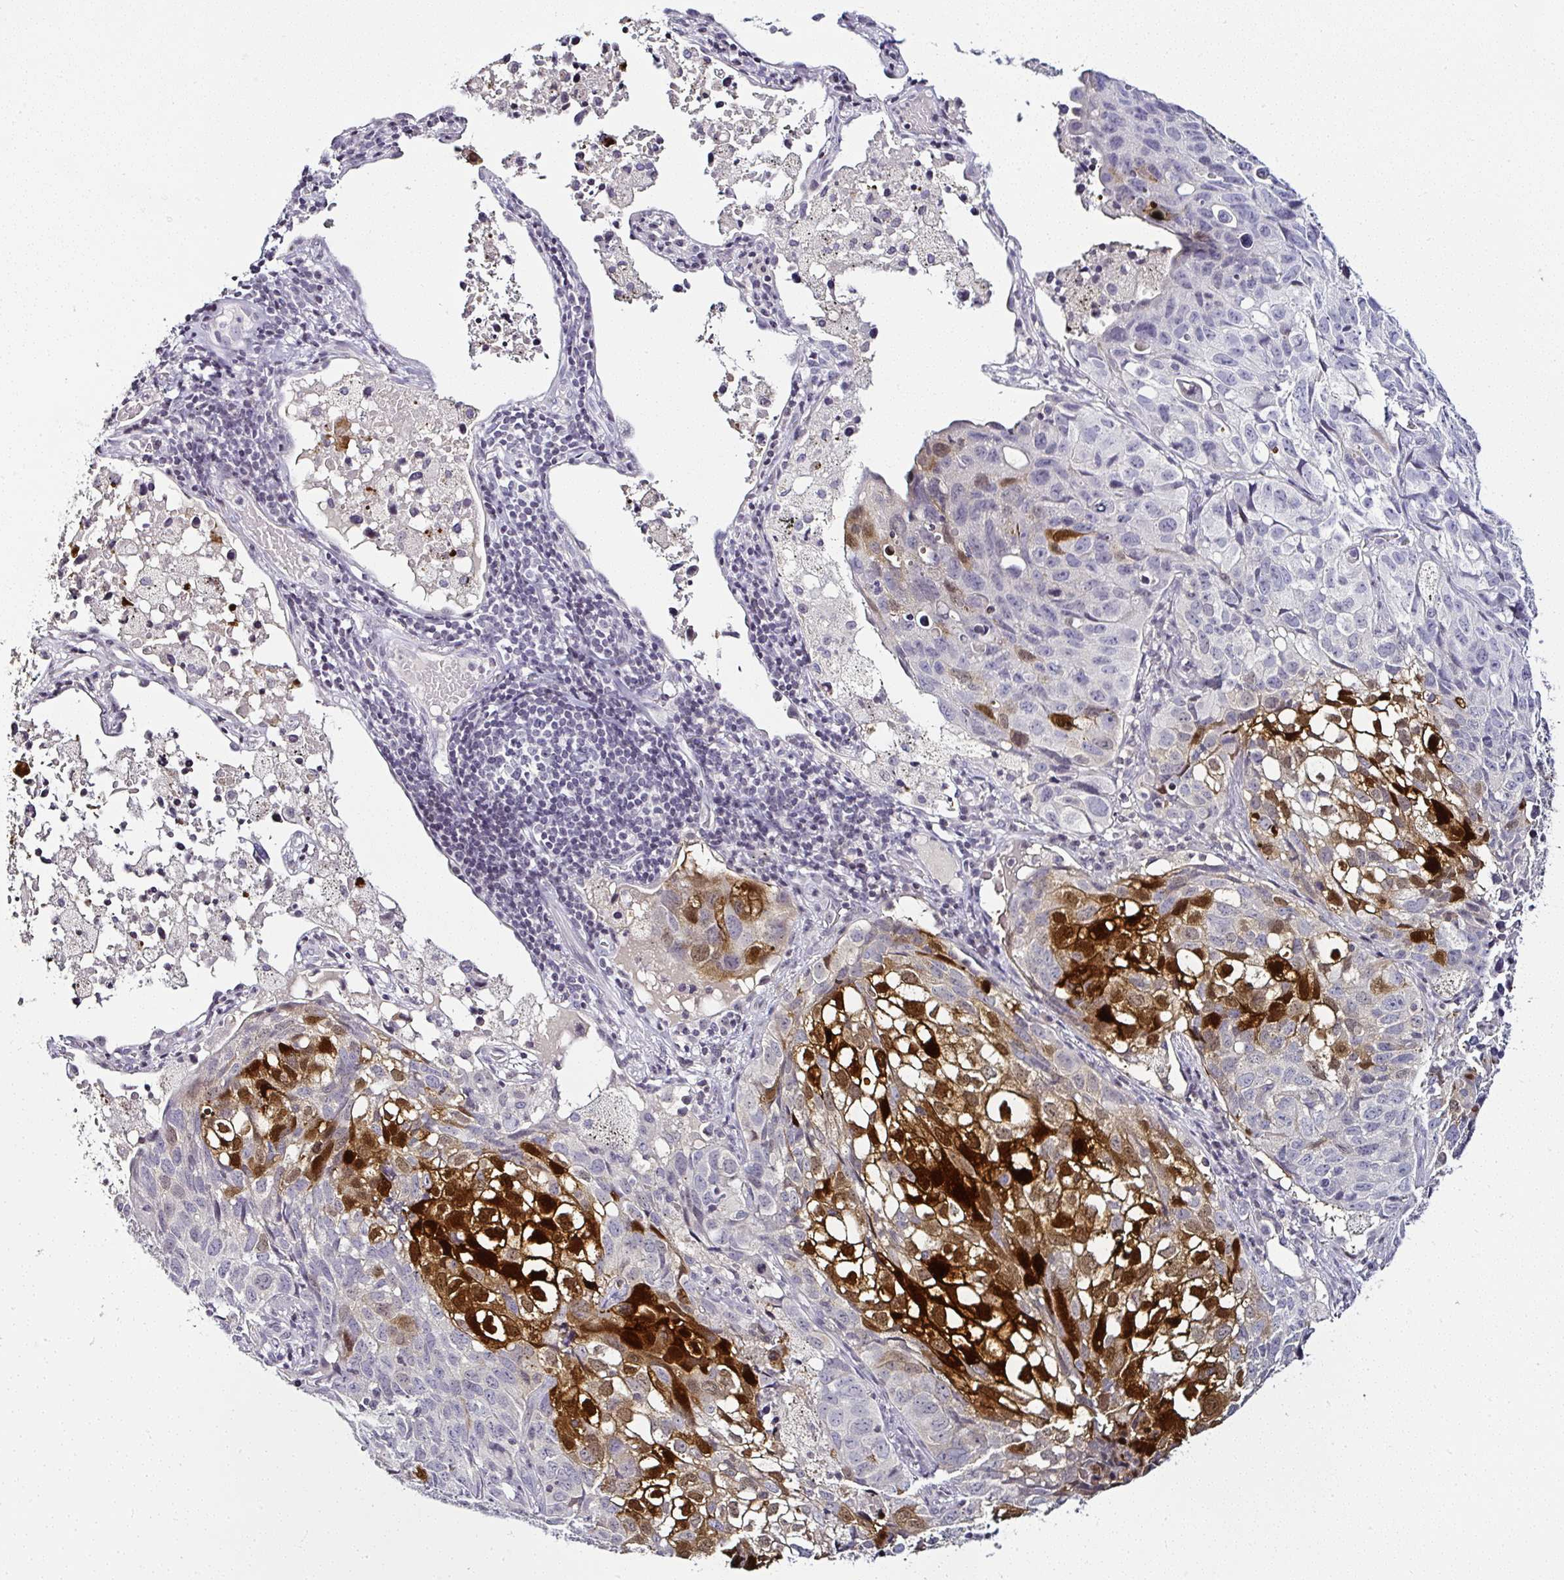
{"staining": {"intensity": "moderate", "quantity": "<25%", "location": "cytoplasmic/membranous,nuclear"}, "tissue": "lung cancer", "cell_type": "Tumor cells", "image_type": "cancer", "snomed": [{"axis": "morphology", "description": "Squamous cell carcinoma, NOS"}, {"axis": "topography", "description": "Lung"}], "caption": "Immunohistochemical staining of lung cancer exhibits low levels of moderate cytoplasmic/membranous and nuclear expression in approximately <25% of tumor cells.", "gene": "SERPINB3", "patient": {"sex": "male", "age": 60}}